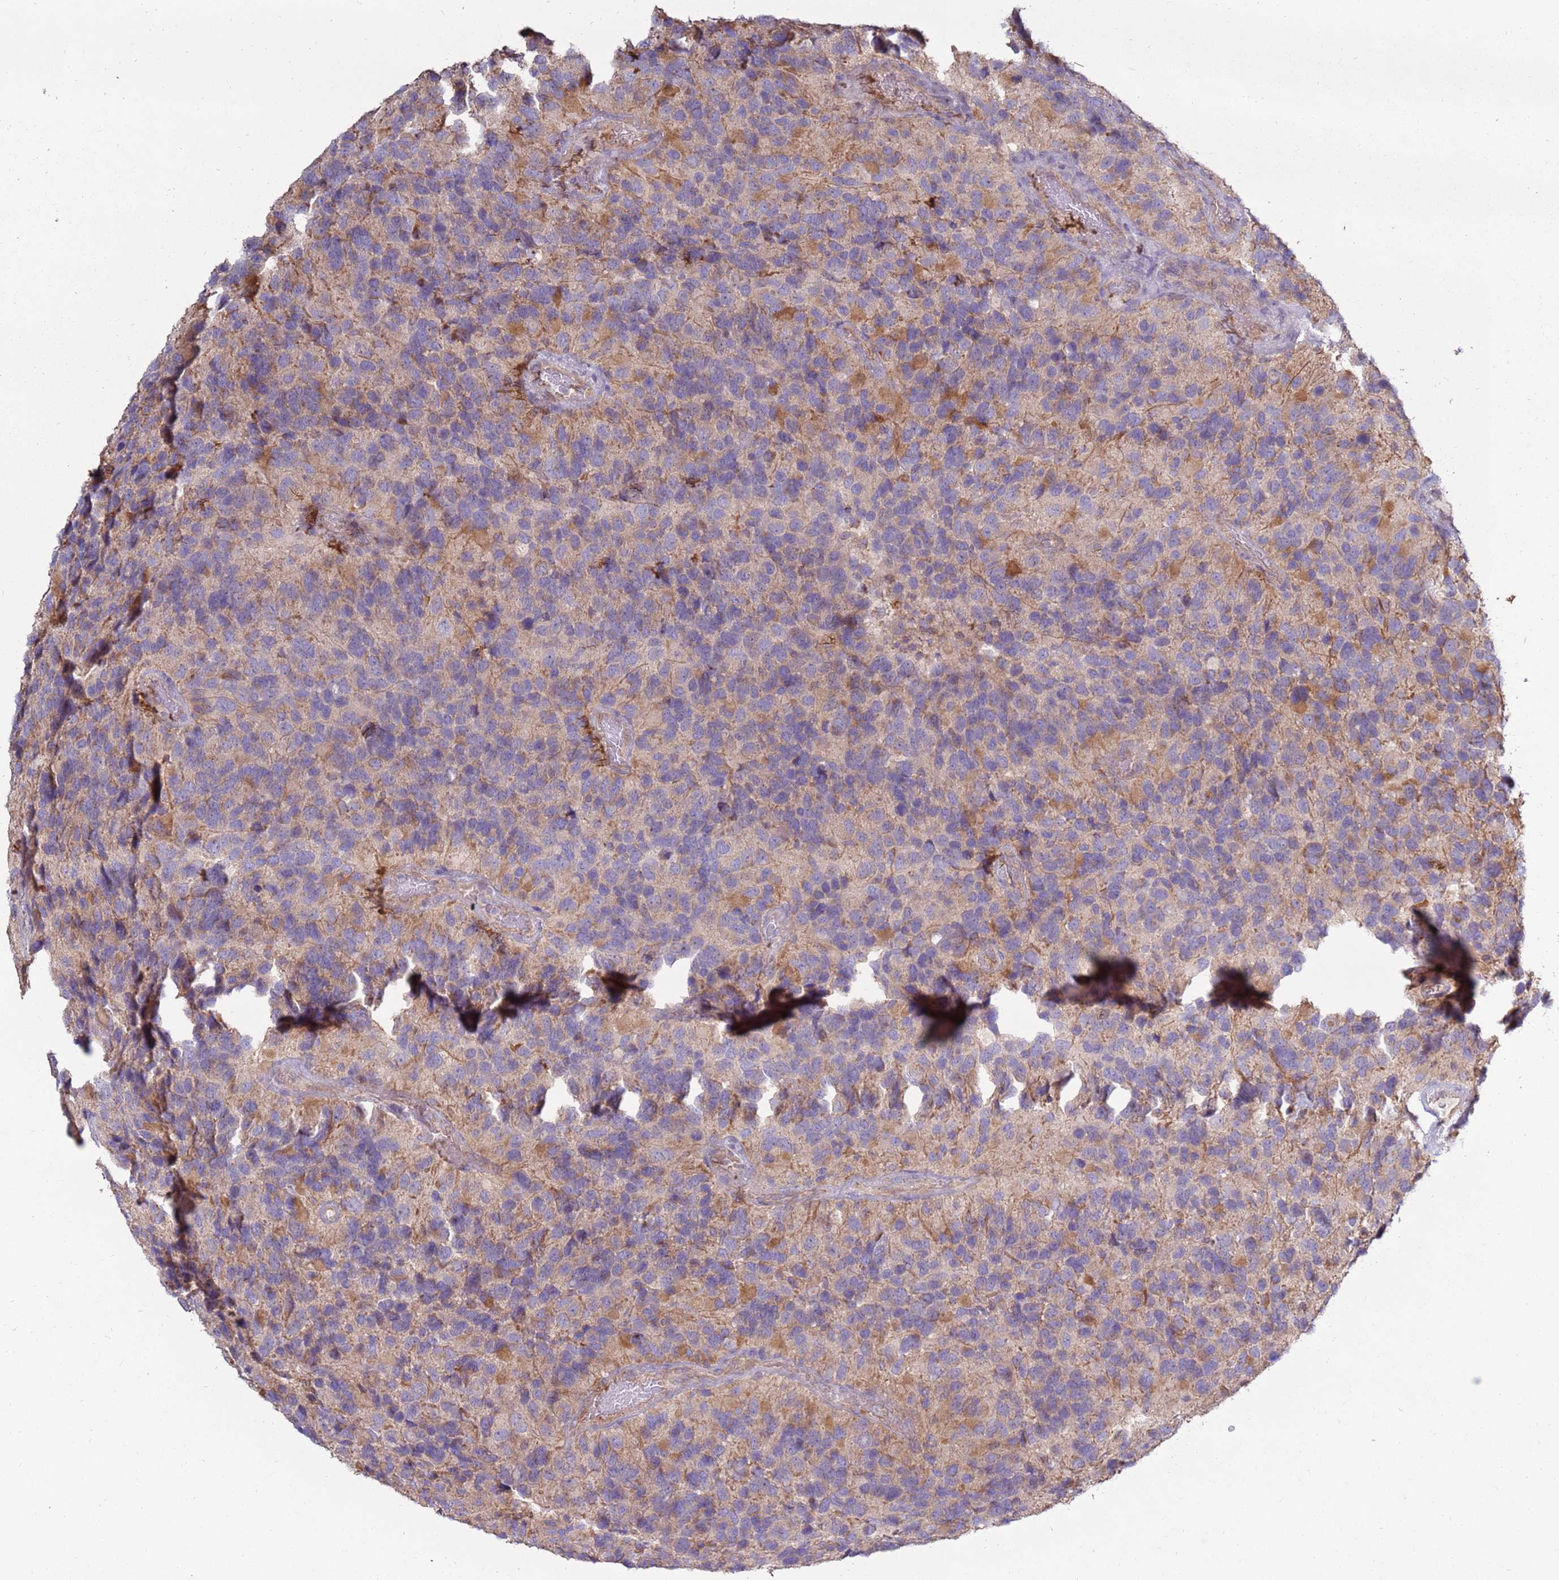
{"staining": {"intensity": "negative", "quantity": "none", "location": "none"}, "tissue": "glioma", "cell_type": "Tumor cells", "image_type": "cancer", "snomed": [{"axis": "morphology", "description": "Glioma, malignant, High grade"}, {"axis": "topography", "description": "Brain"}], "caption": "Glioma was stained to show a protein in brown. There is no significant staining in tumor cells.", "gene": "TRAPPC4", "patient": {"sex": "male", "age": 77}}